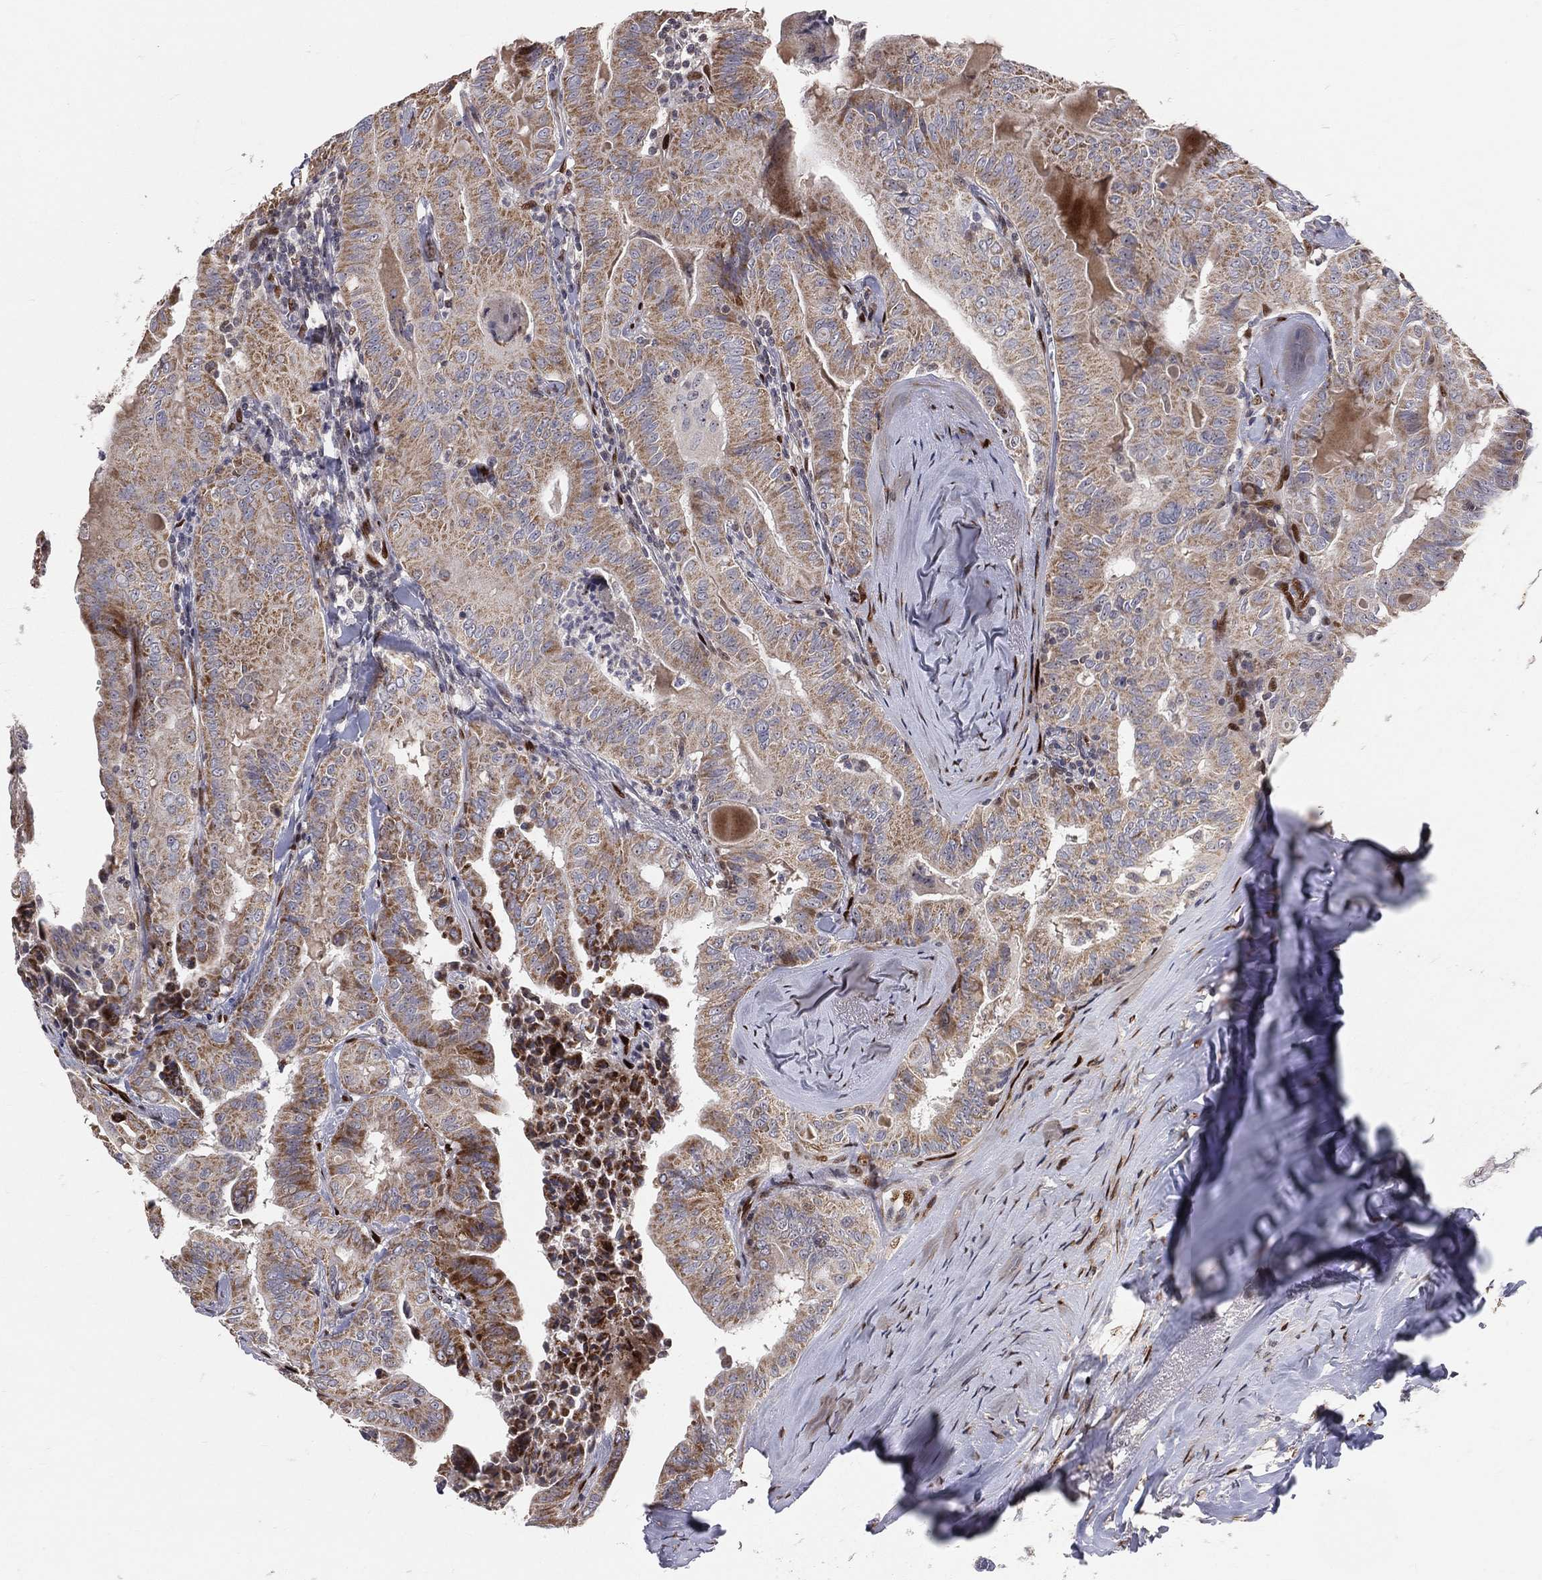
{"staining": {"intensity": "moderate", "quantity": ">75%", "location": "cytoplasmic/membranous"}, "tissue": "thyroid cancer", "cell_type": "Tumor cells", "image_type": "cancer", "snomed": [{"axis": "morphology", "description": "Papillary adenocarcinoma, NOS"}, {"axis": "topography", "description": "Thyroid gland"}], "caption": "Immunohistochemical staining of human thyroid cancer demonstrates medium levels of moderate cytoplasmic/membranous expression in approximately >75% of tumor cells.", "gene": "ZEB1", "patient": {"sex": "female", "age": 68}}